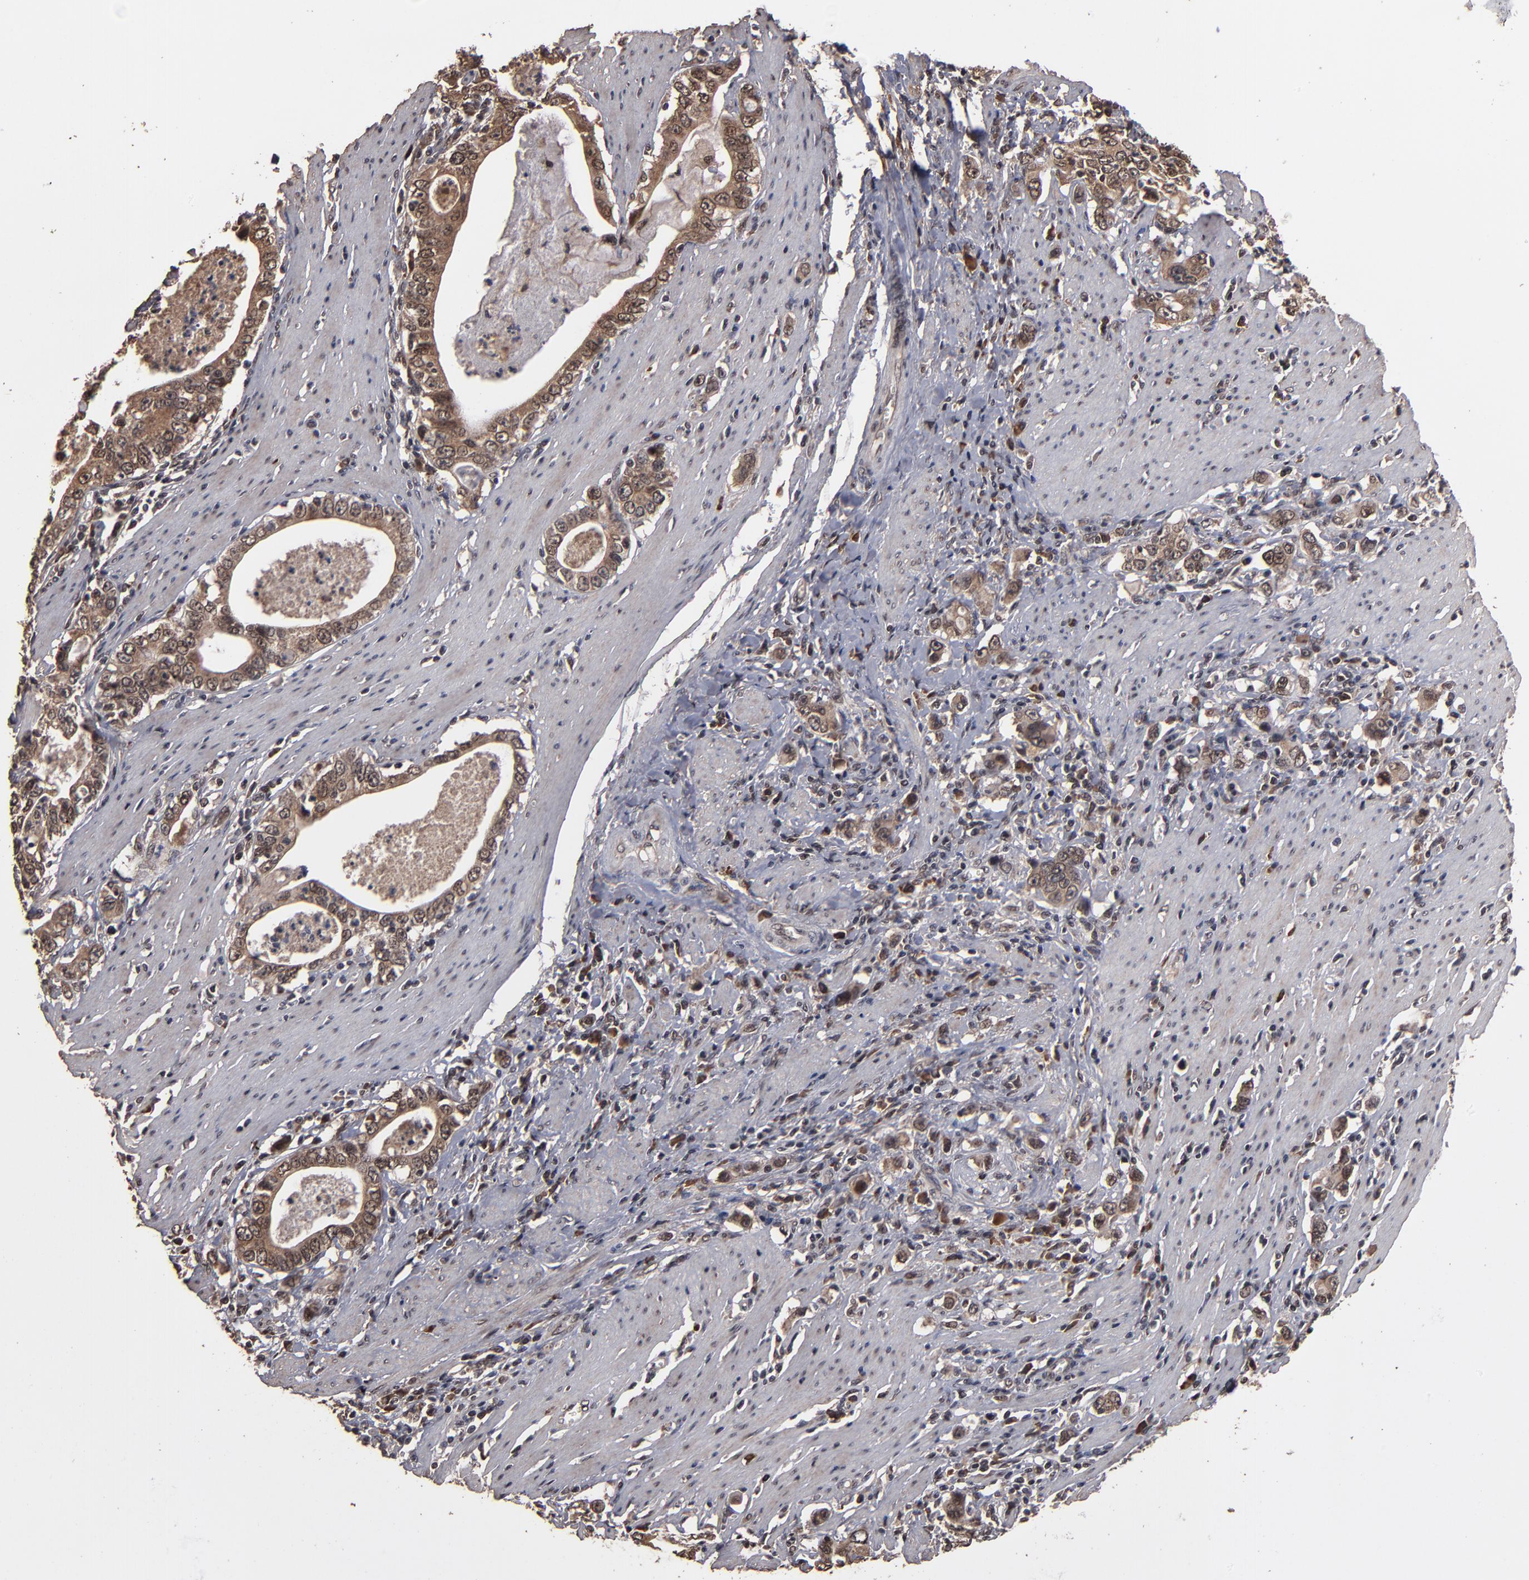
{"staining": {"intensity": "weak", "quantity": ">75%", "location": "cytoplasmic/membranous,nuclear"}, "tissue": "stomach cancer", "cell_type": "Tumor cells", "image_type": "cancer", "snomed": [{"axis": "morphology", "description": "Adenocarcinoma, NOS"}, {"axis": "topography", "description": "Stomach, lower"}], "caption": "This histopathology image demonstrates immunohistochemistry staining of adenocarcinoma (stomach), with low weak cytoplasmic/membranous and nuclear positivity in approximately >75% of tumor cells.", "gene": "NXF2B", "patient": {"sex": "female", "age": 72}}